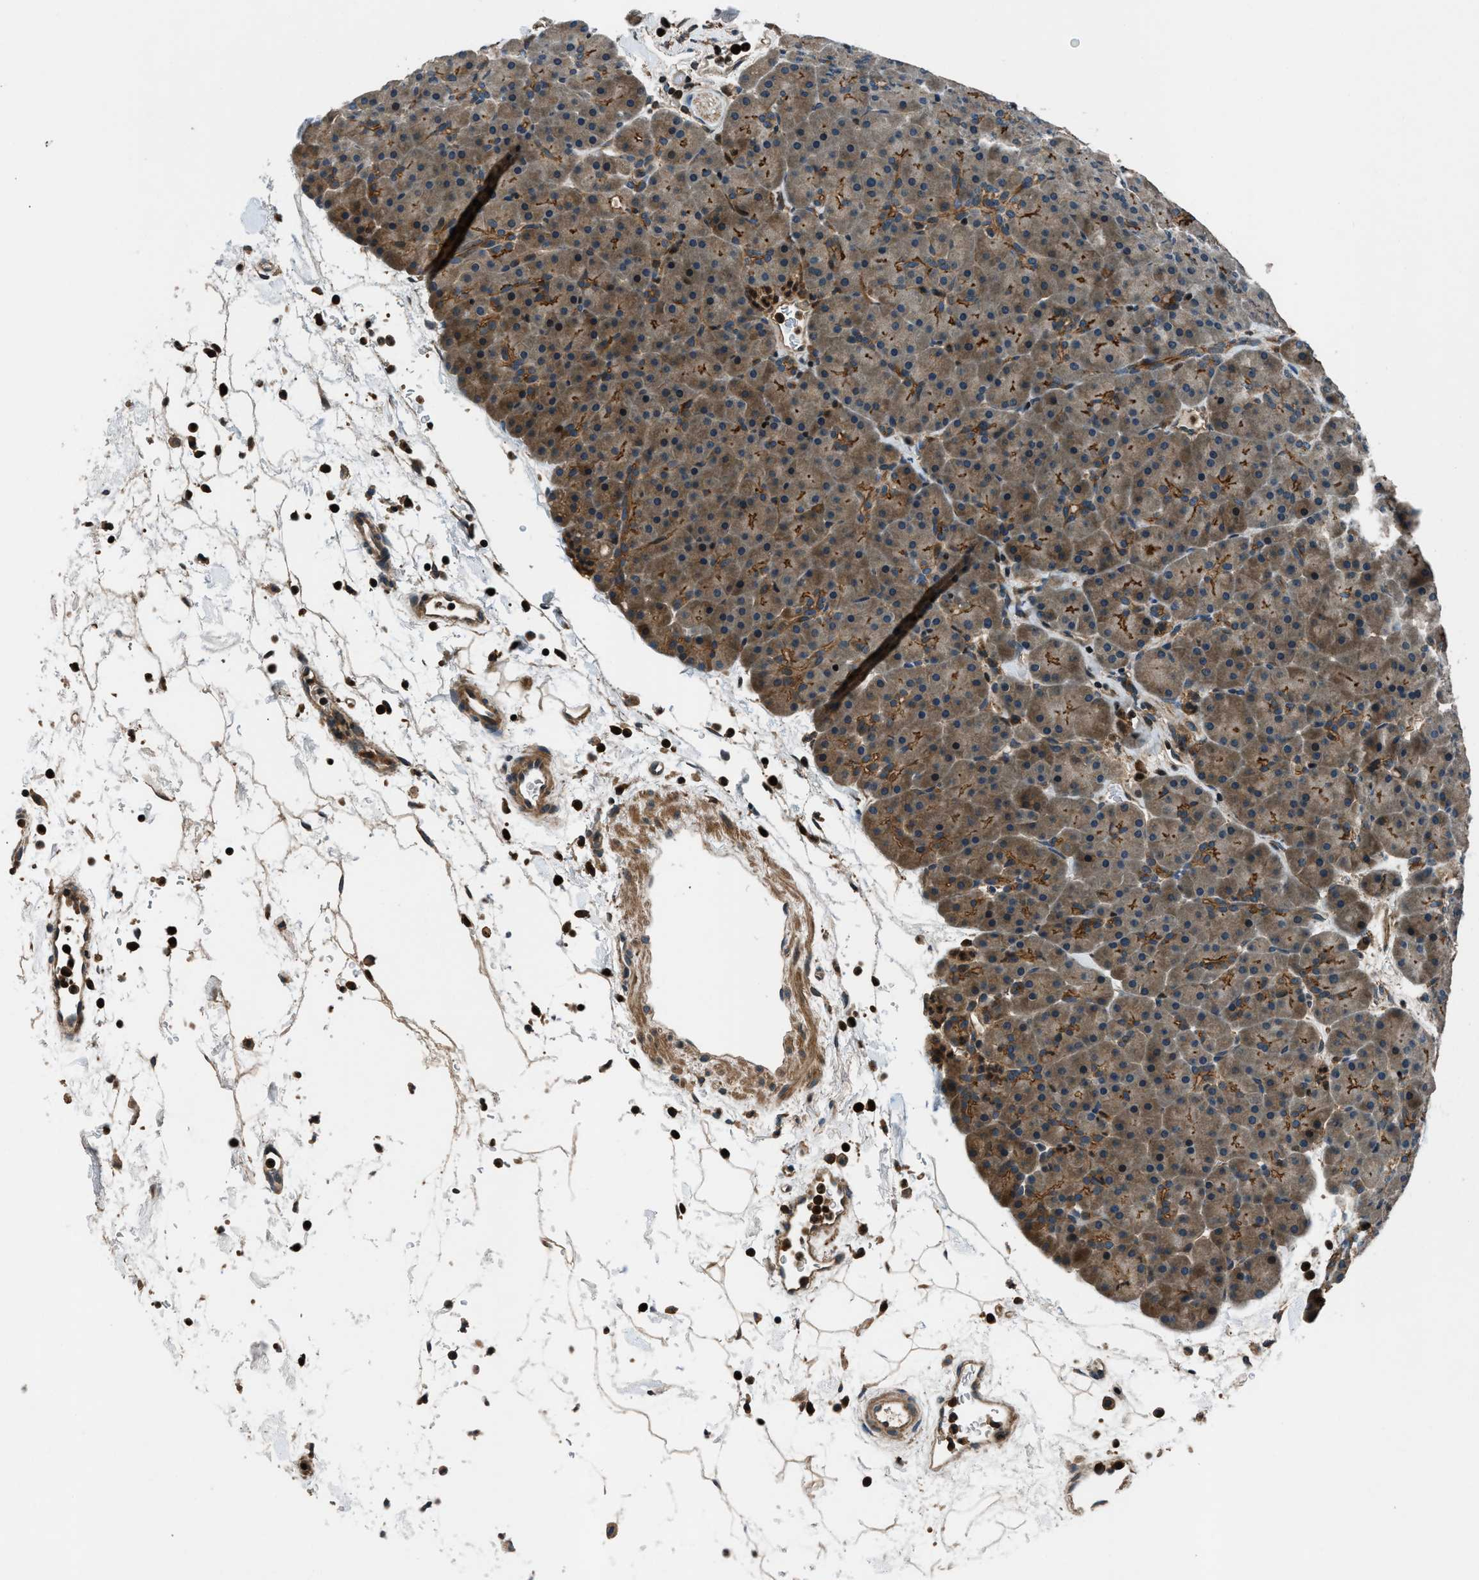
{"staining": {"intensity": "moderate", "quantity": "25%-75%", "location": "cytoplasmic/membranous"}, "tissue": "pancreas", "cell_type": "Exocrine glandular cells", "image_type": "normal", "snomed": [{"axis": "morphology", "description": "Normal tissue, NOS"}, {"axis": "topography", "description": "Pancreas"}], "caption": "A brown stain highlights moderate cytoplasmic/membranous expression of a protein in exocrine glandular cells of benign pancreas. (DAB (3,3'-diaminobenzidine) = brown stain, brightfield microscopy at high magnification).", "gene": "ARHGEF11", "patient": {"sex": "male", "age": 66}}